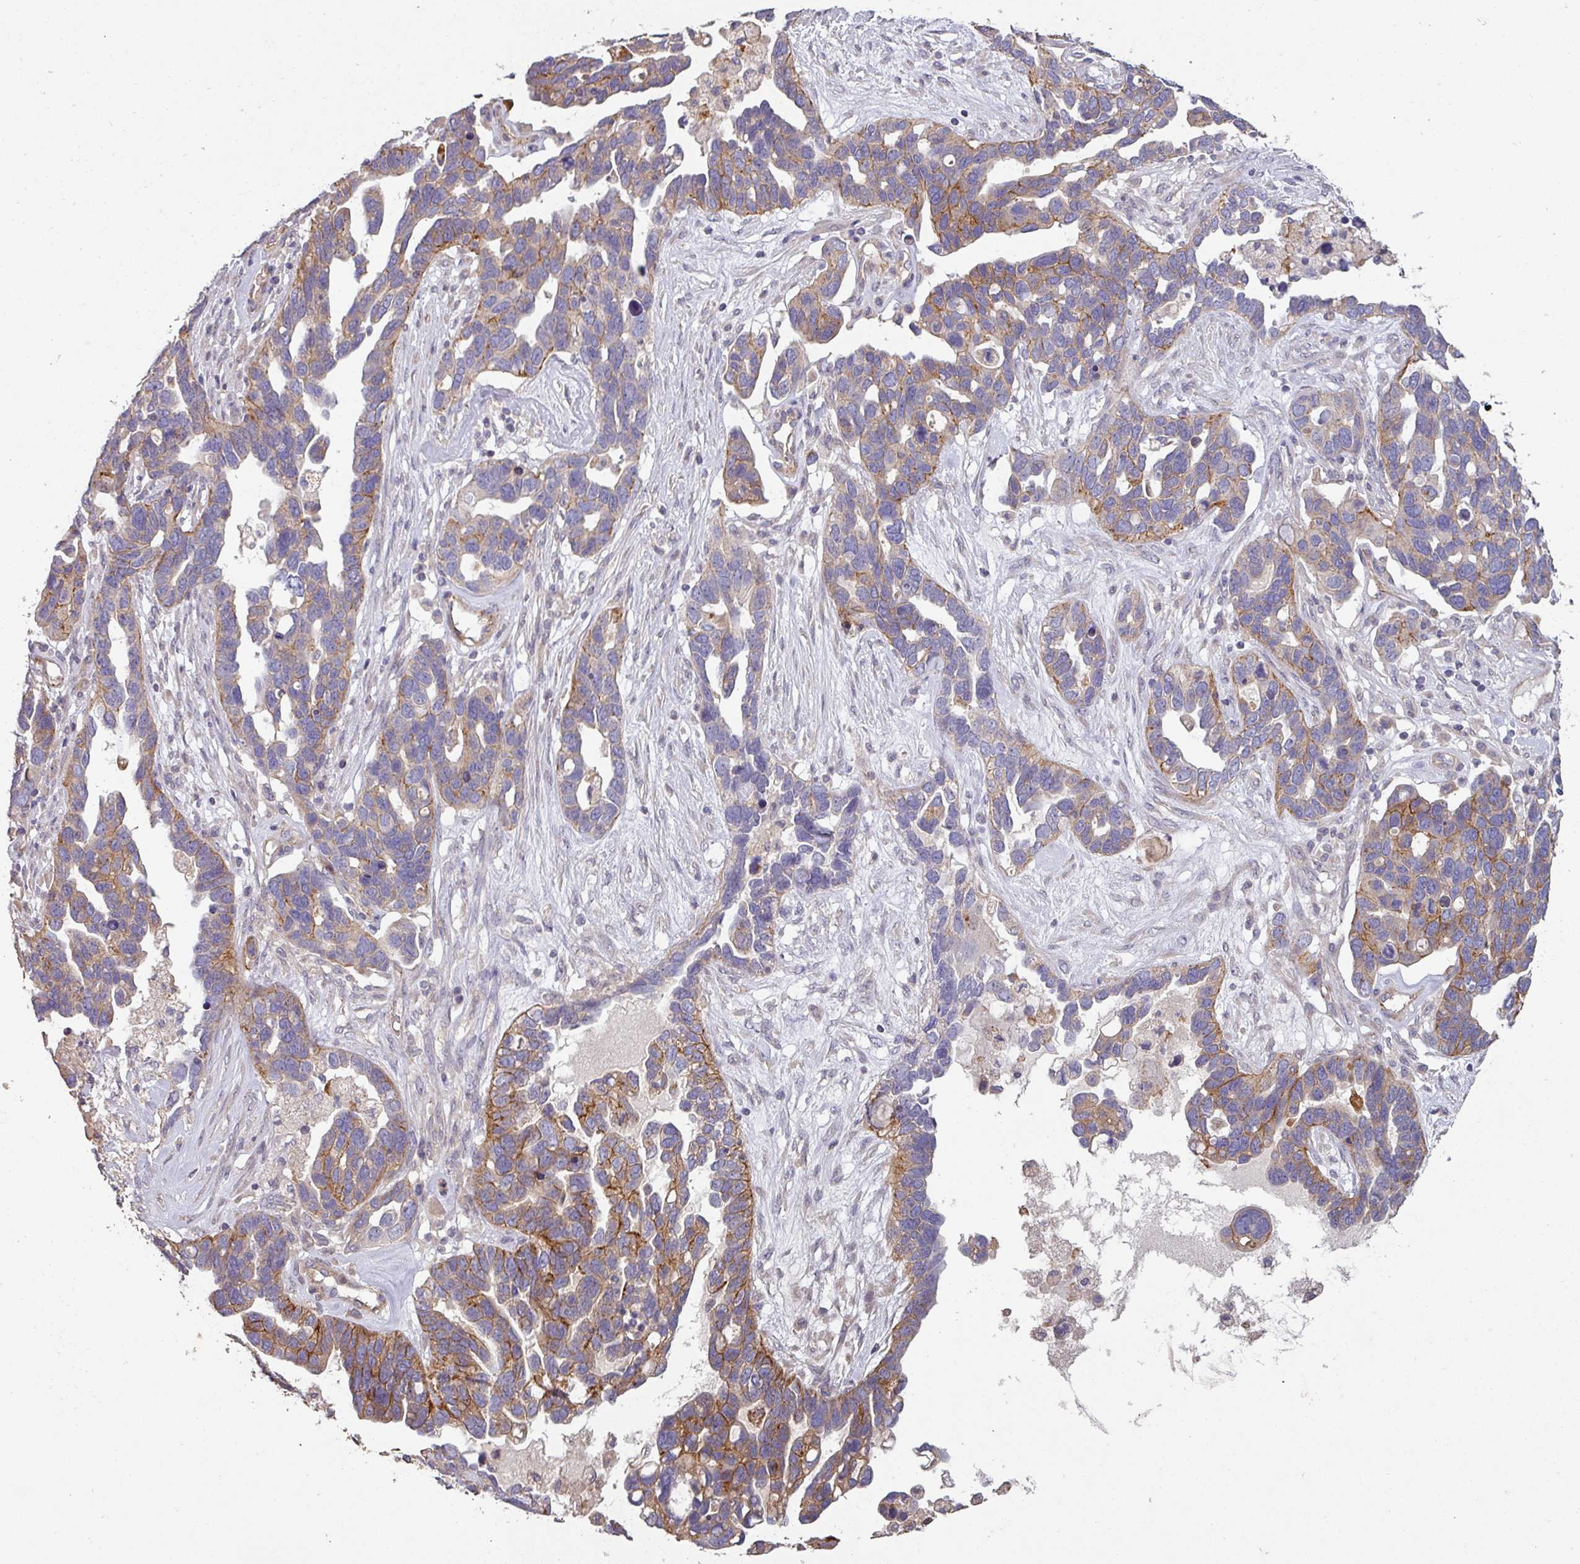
{"staining": {"intensity": "moderate", "quantity": "<25%", "location": "cytoplasmic/membranous"}, "tissue": "ovarian cancer", "cell_type": "Tumor cells", "image_type": "cancer", "snomed": [{"axis": "morphology", "description": "Cystadenocarcinoma, serous, NOS"}, {"axis": "topography", "description": "Ovary"}], "caption": "Protein analysis of serous cystadenocarcinoma (ovarian) tissue demonstrates moderate cytoplasmic/membranous positivity in about <25% of tumor cells.", "gene": "PCDH1", "patient": {"sex": "female", "age": 54}}